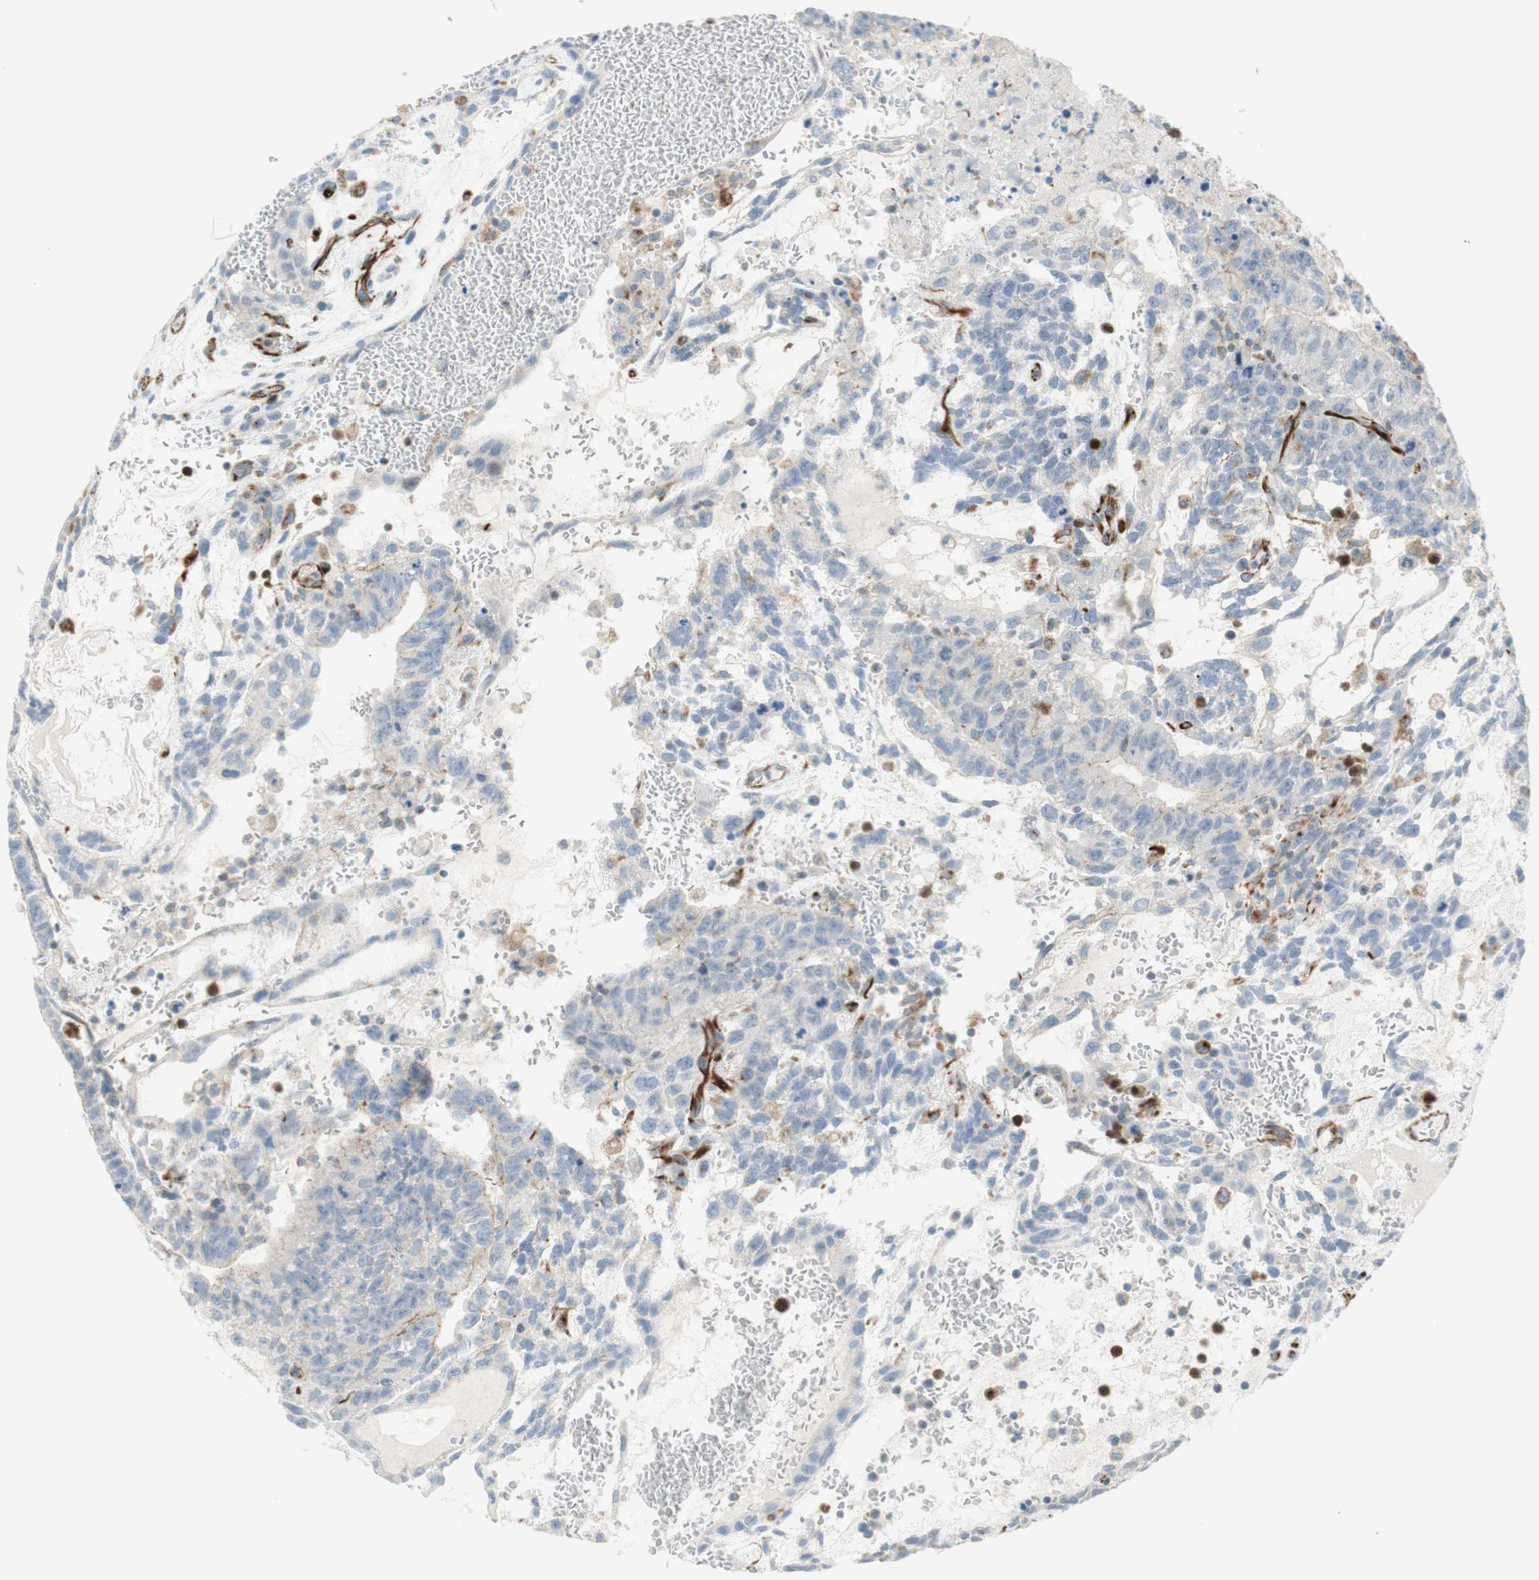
{"staining": {"intensity": "weak", "quantity": "25%-75%", "location": "cytoplasmic/membranous"}, "tissue": "testis cancer", "cell_type": "Tumor cells", "image_type": "cancer", "snomed": [{"axis": "morphology", "description": "Seminoma, NOS"}, {"axis": "morphology", "description": "Carcinoma, Embryonal, NOS"}, {"axis": "topography", "description": "Testis"}], "caption": "Immunohistochemistry histopathology image of neoplastic tissue: testis seminoma stained using immunohistochemistry reveals low levels of weak protein expression localized specifically in the cytoplasmic/membranous of tumor cells, appearing as a cytoplasmic/membranous brown color.", "gene": "POU2AF1", "patient": {"sex": "male", "age": 52}}